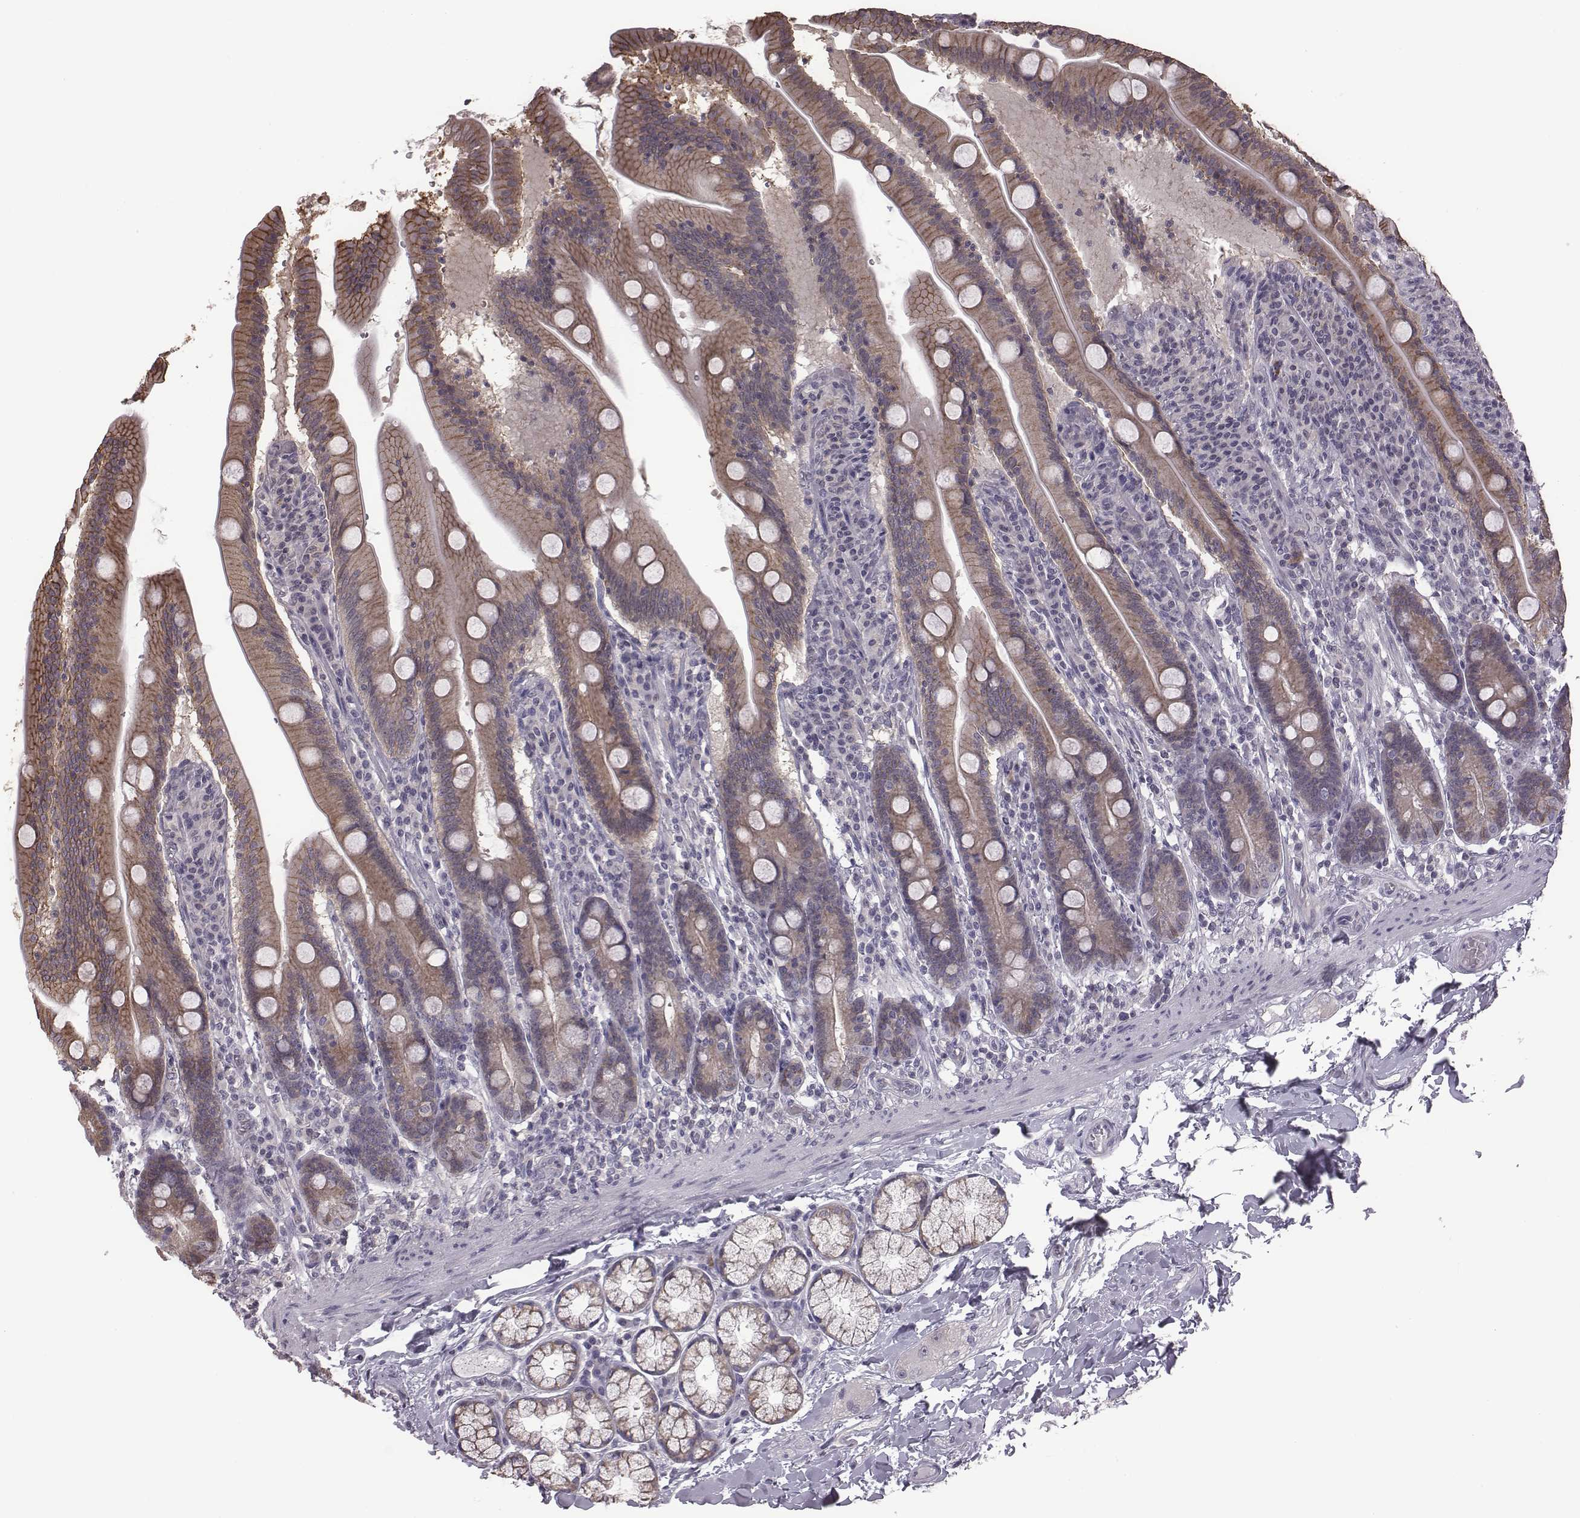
{"staining": {"intensity": "moderate", "quantity": ">75%", "location": "cytoplasmic/membranous"}, "tissue": "small intestine", "cell_type": "Glandular cells", "image_type": "normal", "snomed": [{"axis": "morphology", "description": "Normal tissue, NOS"}, {"axis": "topography", "description": "Small intestine"}], "caption": "The micrograph displays staining of benign small intestine, revealing moderate cytoplasmic/membranous protein positivity (brown color) within glandular cells.", "gene": "BICDL1", "patient": {"sex": "male", "age": 37}}